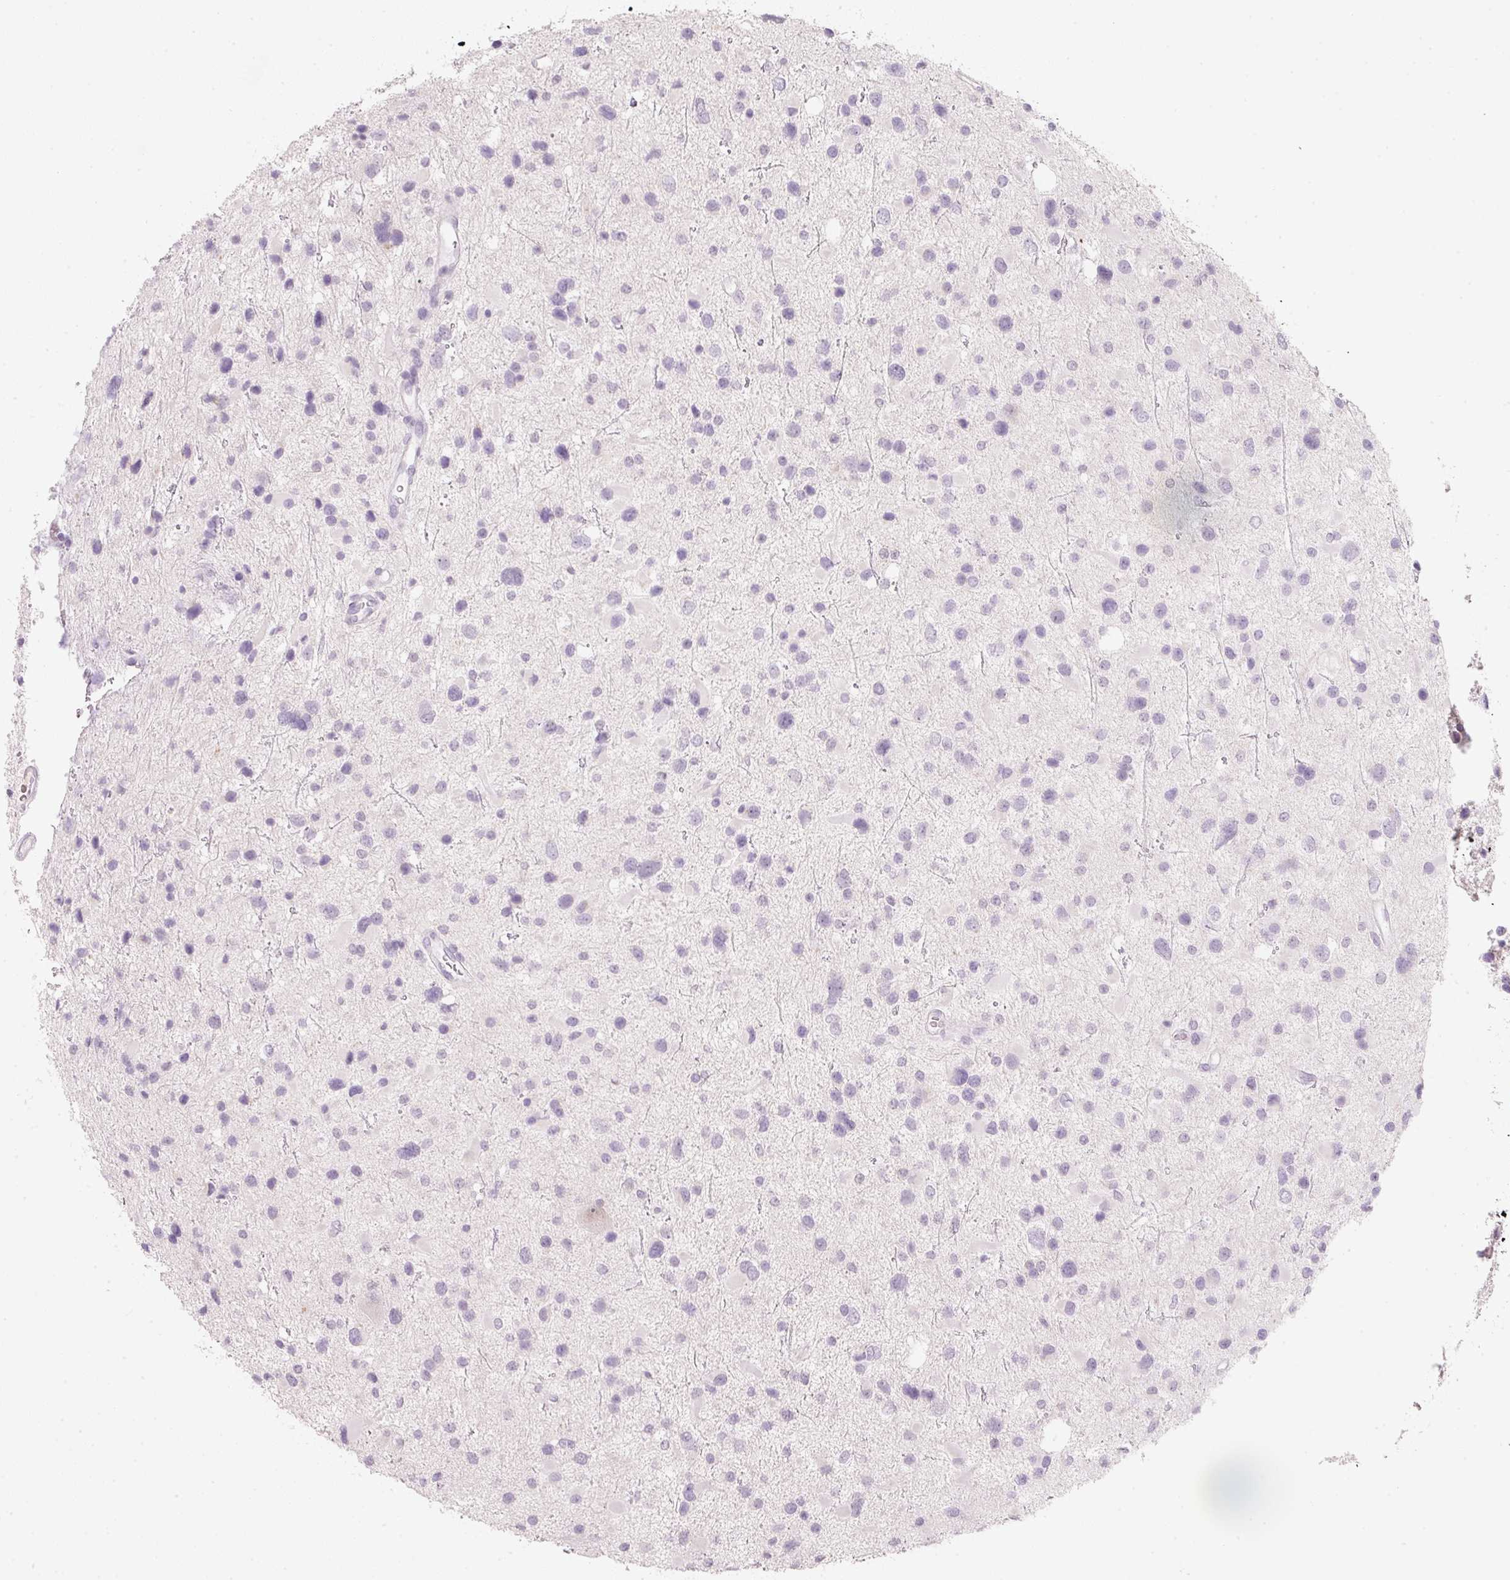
{"staining": {"intensity": "negative", "quantity": "none", "location": "none"}, "tissue": "glioma", "cell_type": "Tumor cells", "image_type": "cancer", "snomed": [{"axis": "morphology", "description": "Glioma, malignant, Low grade"}, {"axis": "topography", "description": "Brain"}], "caption": "IHC photomicrograph of neoplastic tissue: low-grade glioma (malignant) stained with DAB (3,3'-diaminobenzidine) displays no significant protein staining in tumor cells. The staining is performed using DAB (3,3'-diaminobenzidine) brown chromogen with nuclei counter-stained in using hematoxylin.", "gene": "ENSG00000206549", "patient": {"sex": "female", "age": 32}}